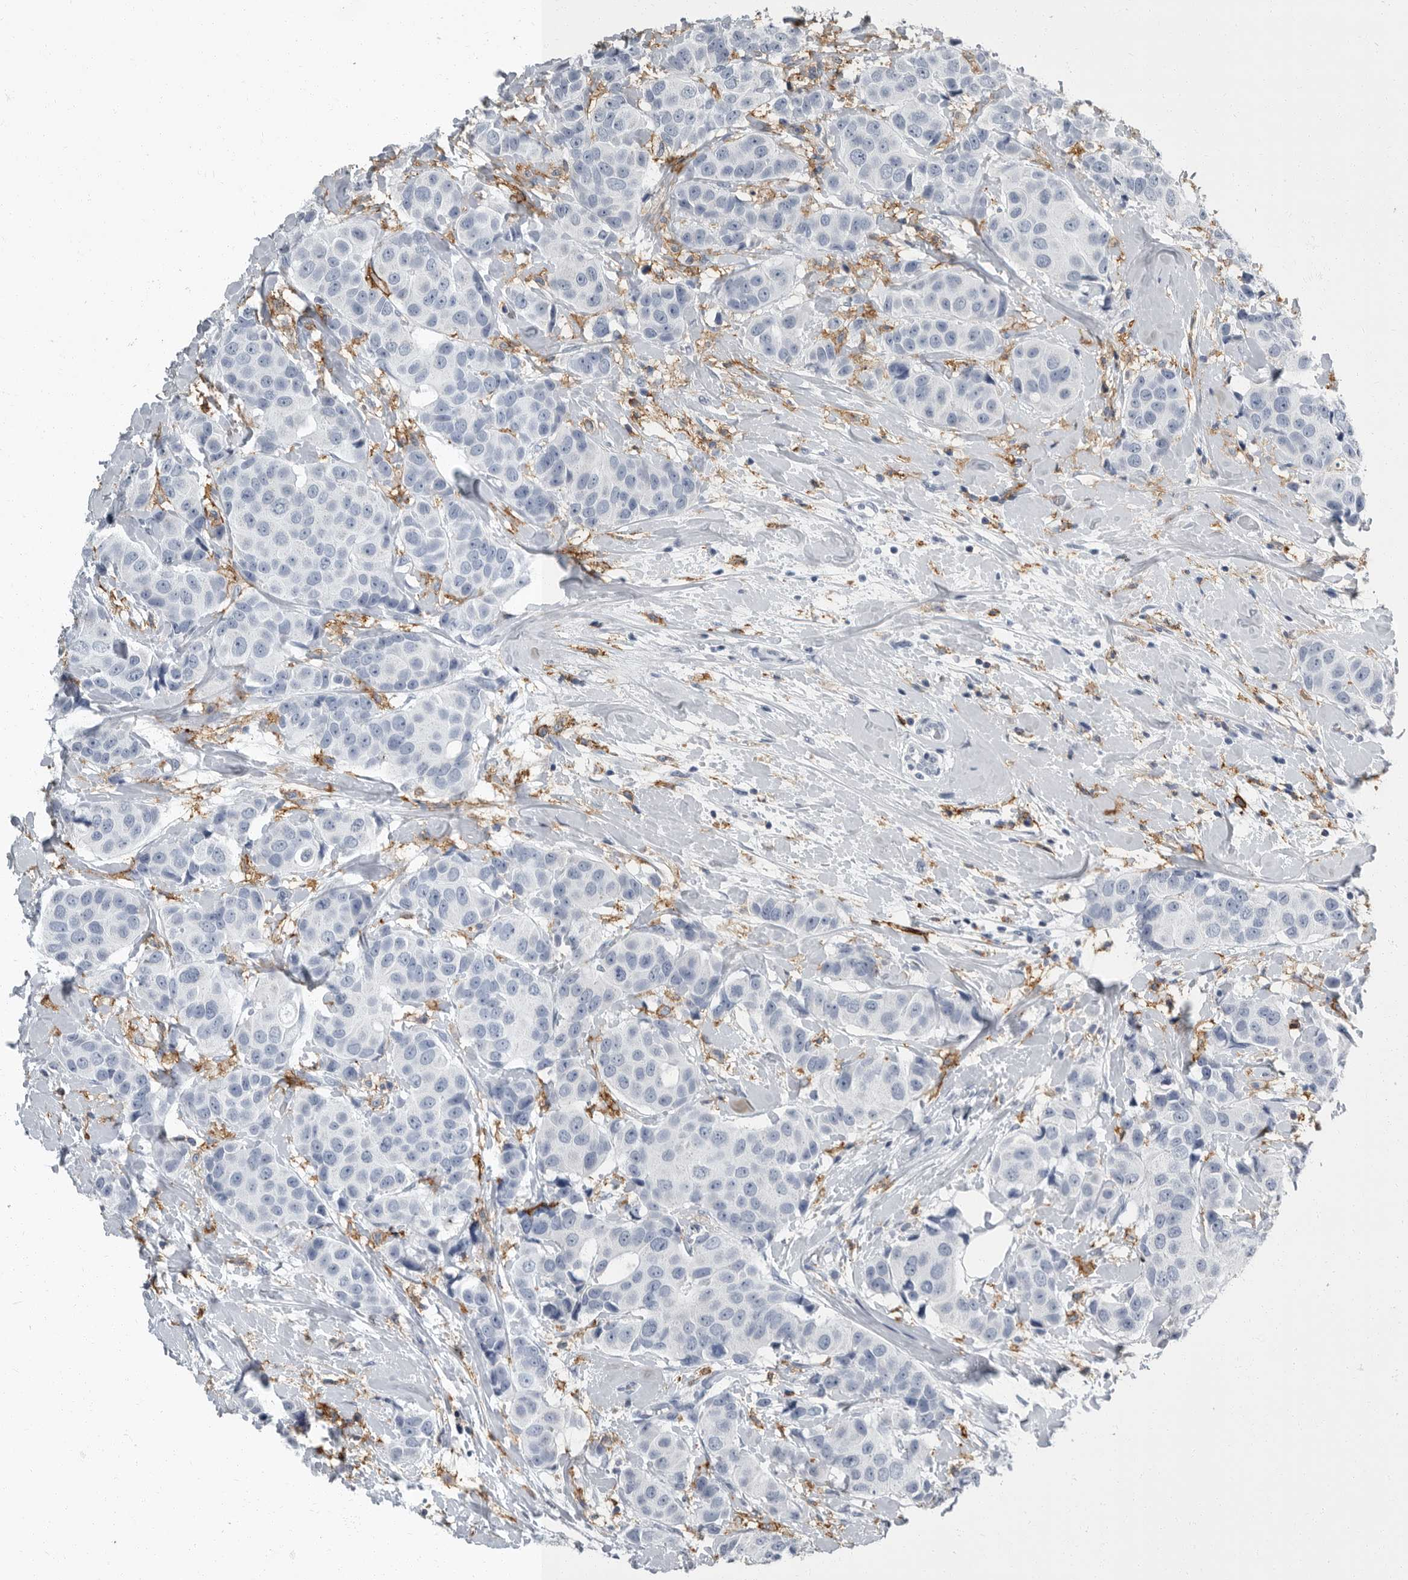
{"staining": {"intensity": "negative", "quantity": "none", "location": "none"}, "tissue": "breast cancer", "cell_type": "Tumor cells", "image_type": "cancer", "snomed": [{"axis": "morphology", "description": "Normal tissue, NOS"}, {"axis": "morphology", "description": "Duct carcinoma"}, {"axis": "topography", "description": "Breast"}], "caption": "Intraductal carcinoma (breast) was stained to show a protein in brown. There is no significant expression in tumor cells. (DAB (3,3'-diaminobenzidine) immunohistochemistry (IHC) with hematoxylin counter stain).", "gene": "FCER1G", "patient": {"sex": "female", "age": 39}}